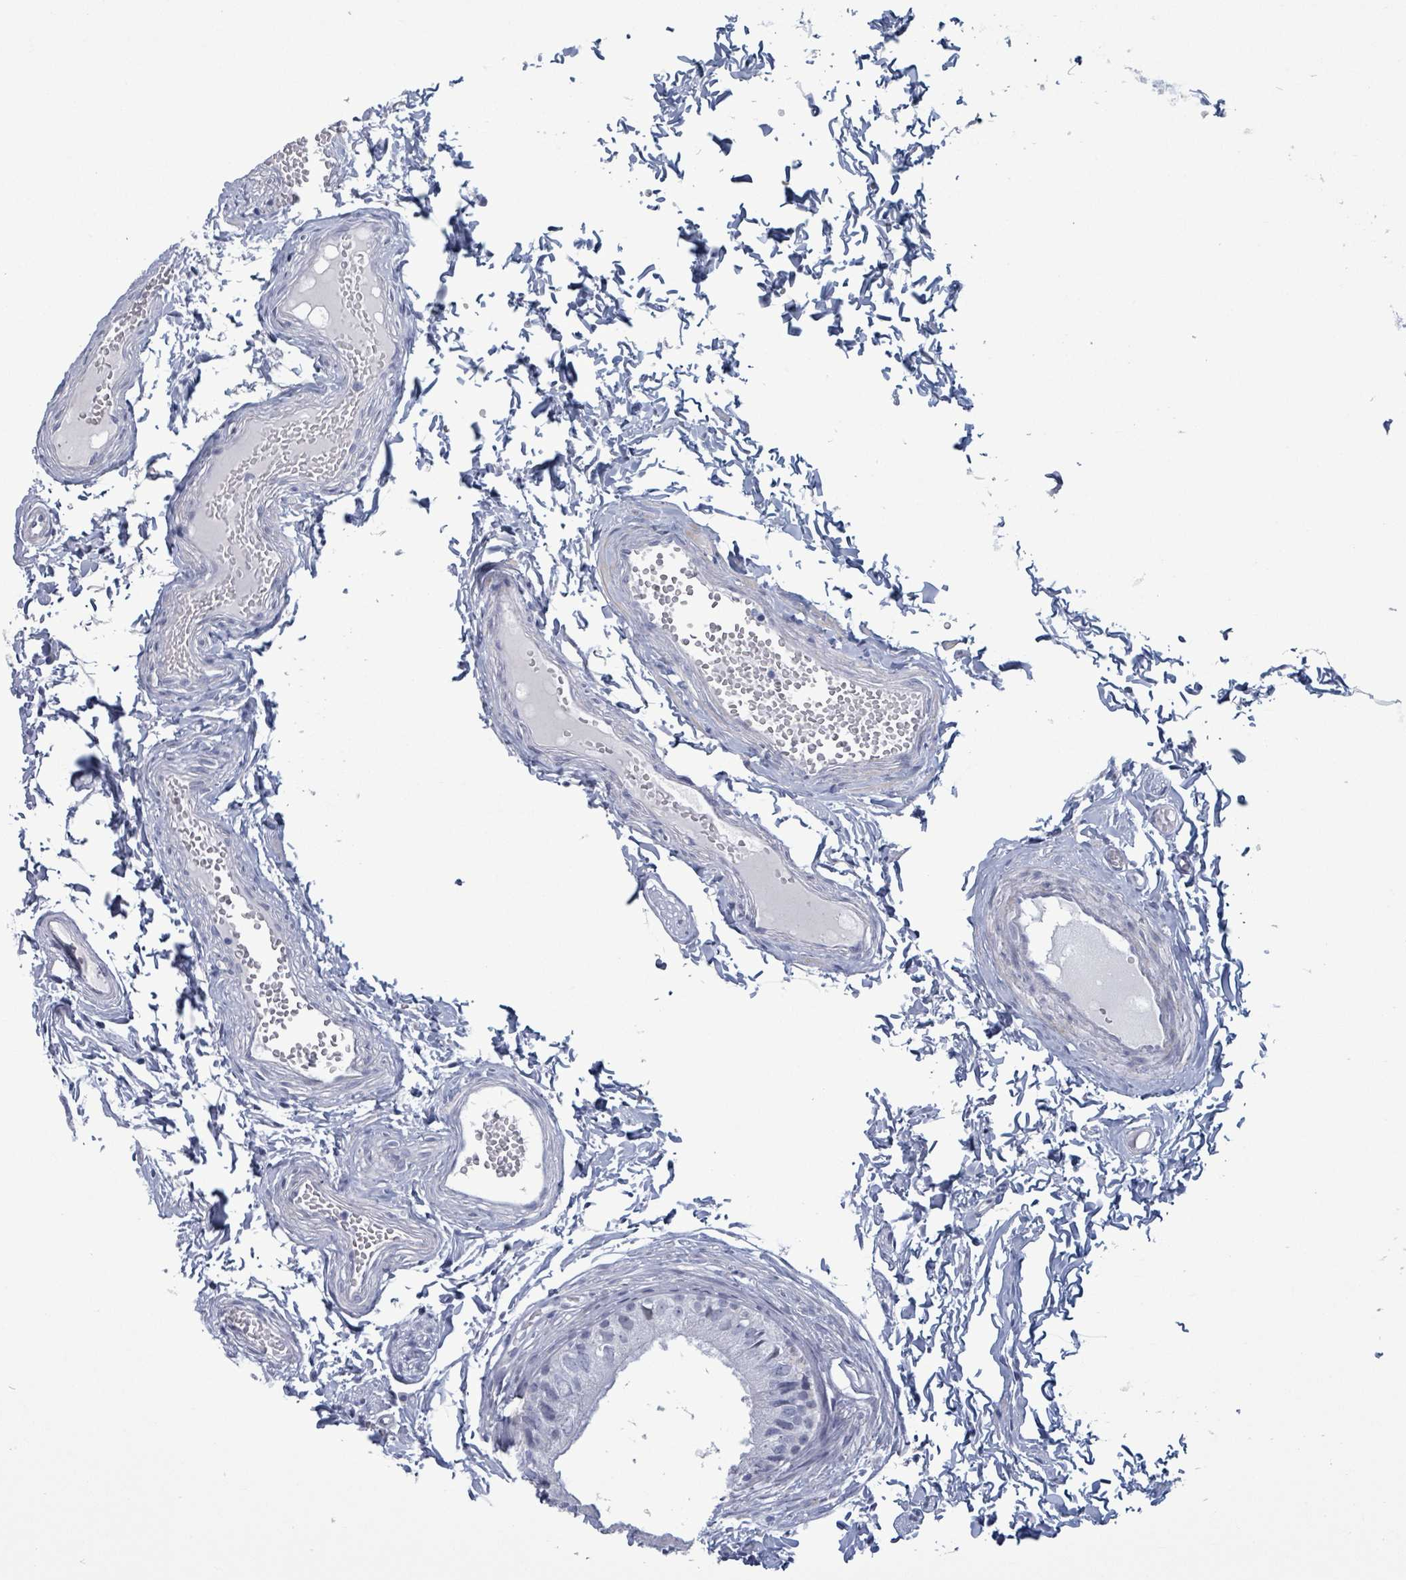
{"staining": {"intensity": "negative", "quantity": "none", "location": "none"}, "tissue": "epididymis", "cell_type": "Glandular cells", "image_type": "normal", "snomed": [{"axis": "morphology", "description": "Normal tissue, NOS"}, {"axis": "topography", "description": "Epididymis"}], "caption": "This is an IHC histopathology image of unremarkable epididymis. There is no expression in glandular cells.", "gene": "ZNF771", "patient": {"sex": "male", "age": 37}}